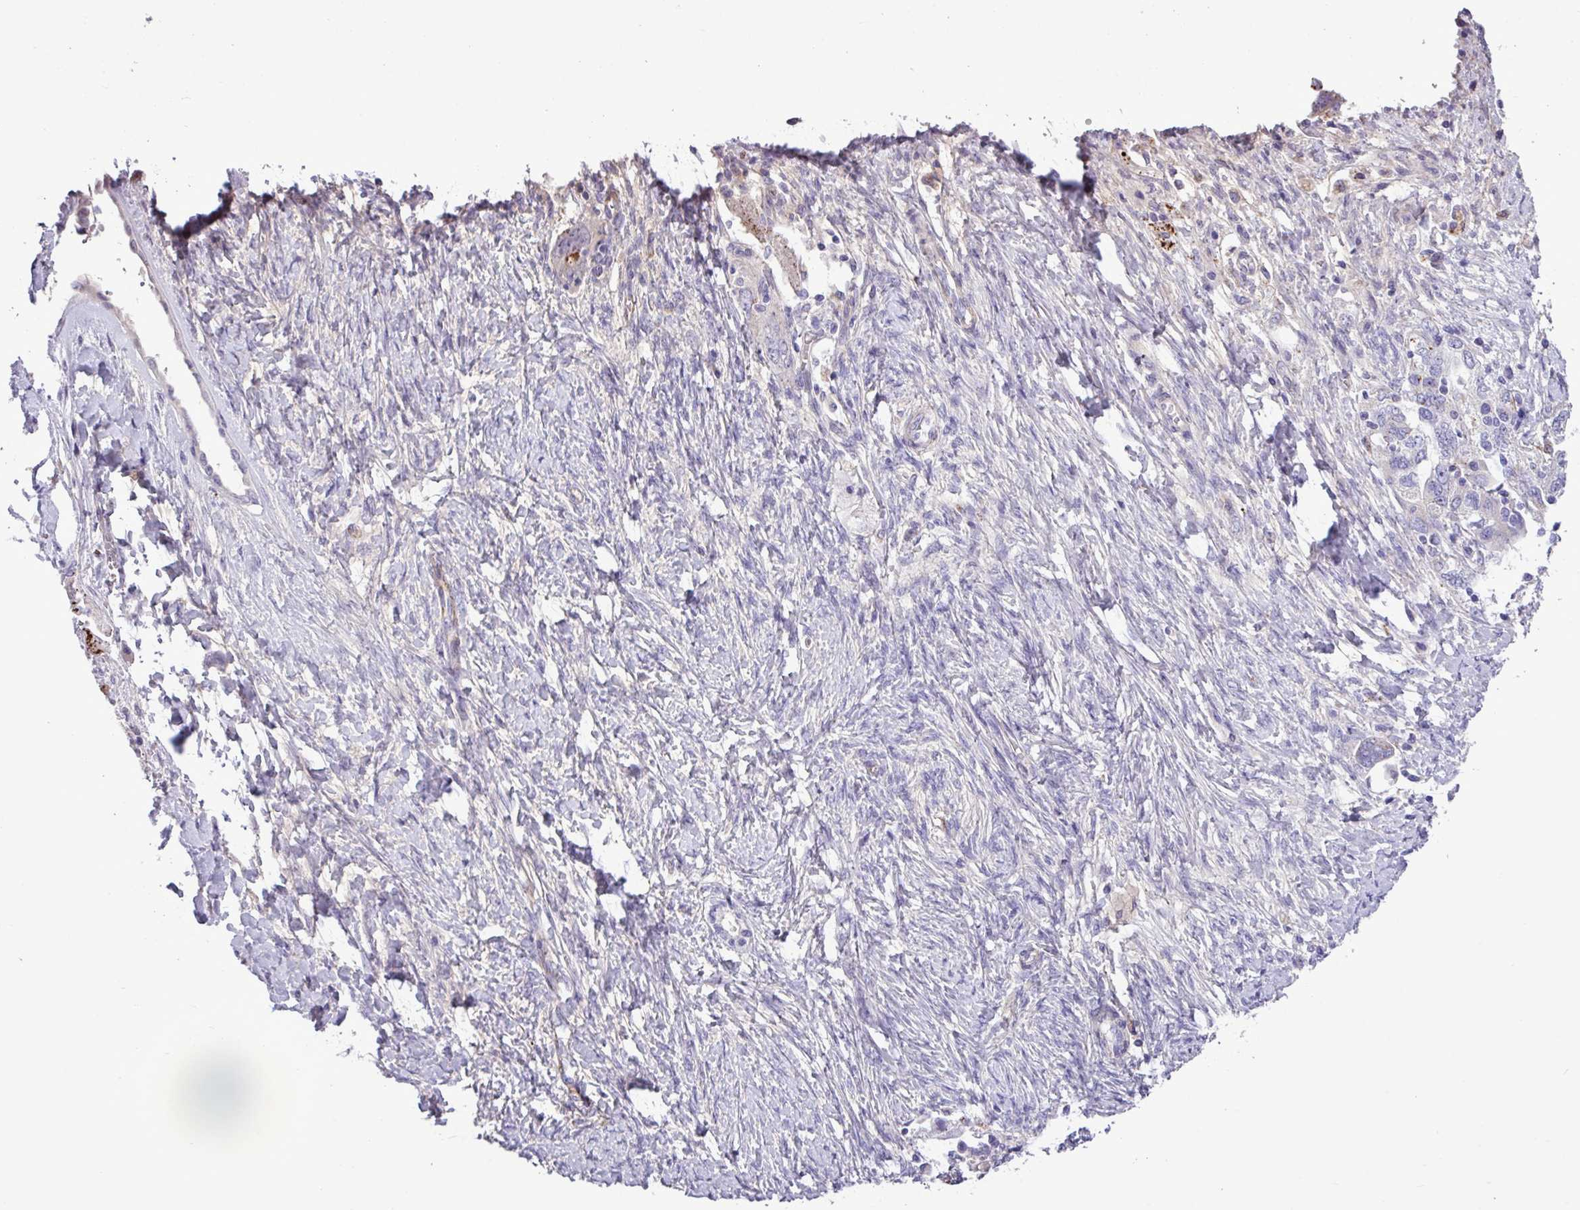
{"staining": {"intensity": "moderate", "quantity": "<25%", "location": "cytoplasmic/membranous"}, "tissue": "ovarian cancer", "cell_type": "Tumor cells", "image_type": "cancer", "snomed": [{"axis": "morphology", "description": "Carcinoma, NOS"}, {"axis": "morphology", "description": "Cystadenocarcinoma, serous, NOS"}, {"axis": "topography", "description": "Ovary"}], "caption": "A micrograph of human ovarian cancer stained for a protein shows moderate cytoplasmic/membranous brown staining in tumor cells.", "gene": "CD248", "patient": {"sex": "female", "age": 69}}